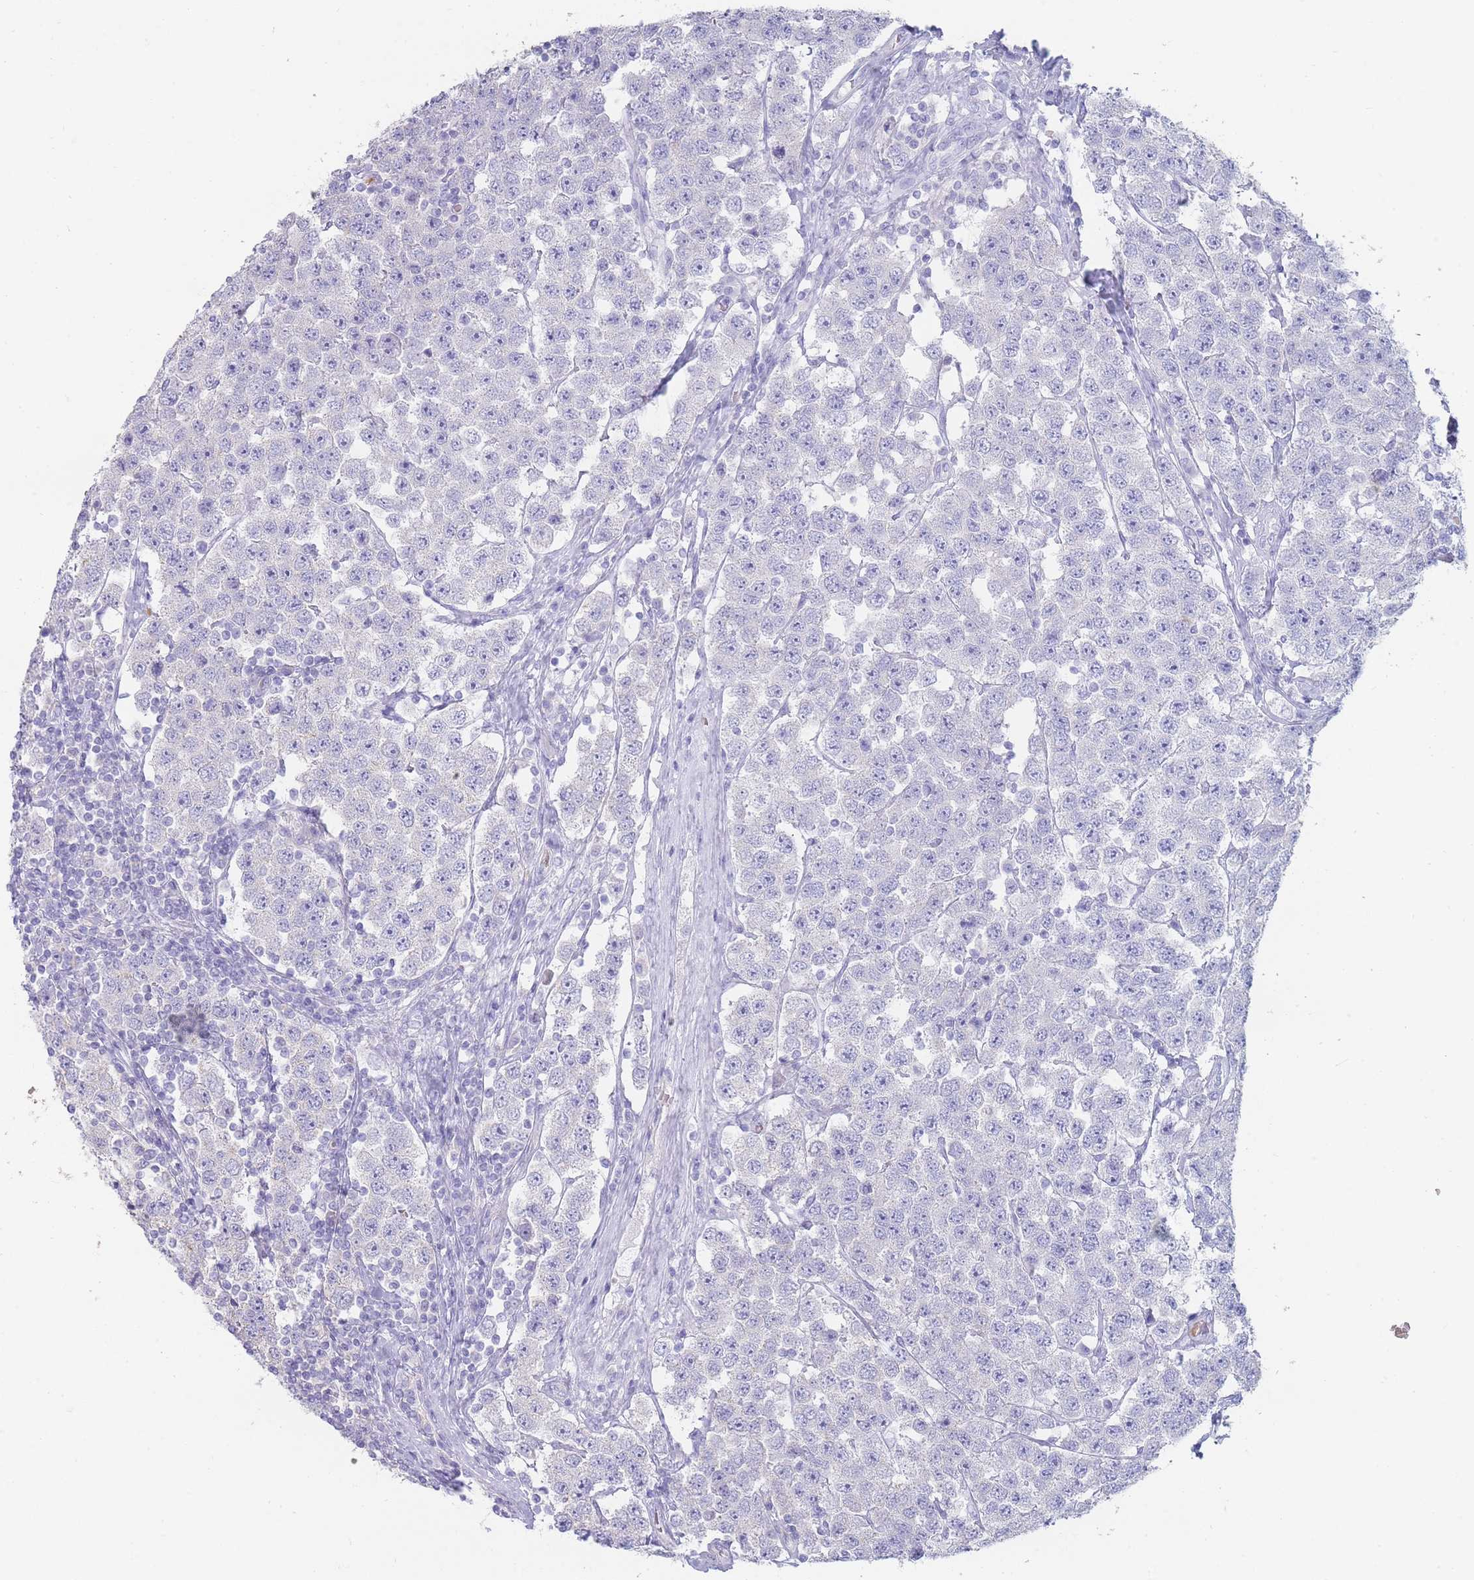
{"staining": {"intensity": "negative", "quantity": "none", "location": "none"}, "tissue": "testis cancer", "cell_type": "Tumor cells", "image_type": "cancer", "snomed": [{"axis": "morphology", "description": "Seminoma, NOS"}, {"axis": "topography", "description": "Testis"}], "caption": "Tumor cells are negative for protein expression in human testis cancer (seminoma).", "gene": "HBG2", "patient": {"sex": "male", "age": 28}}